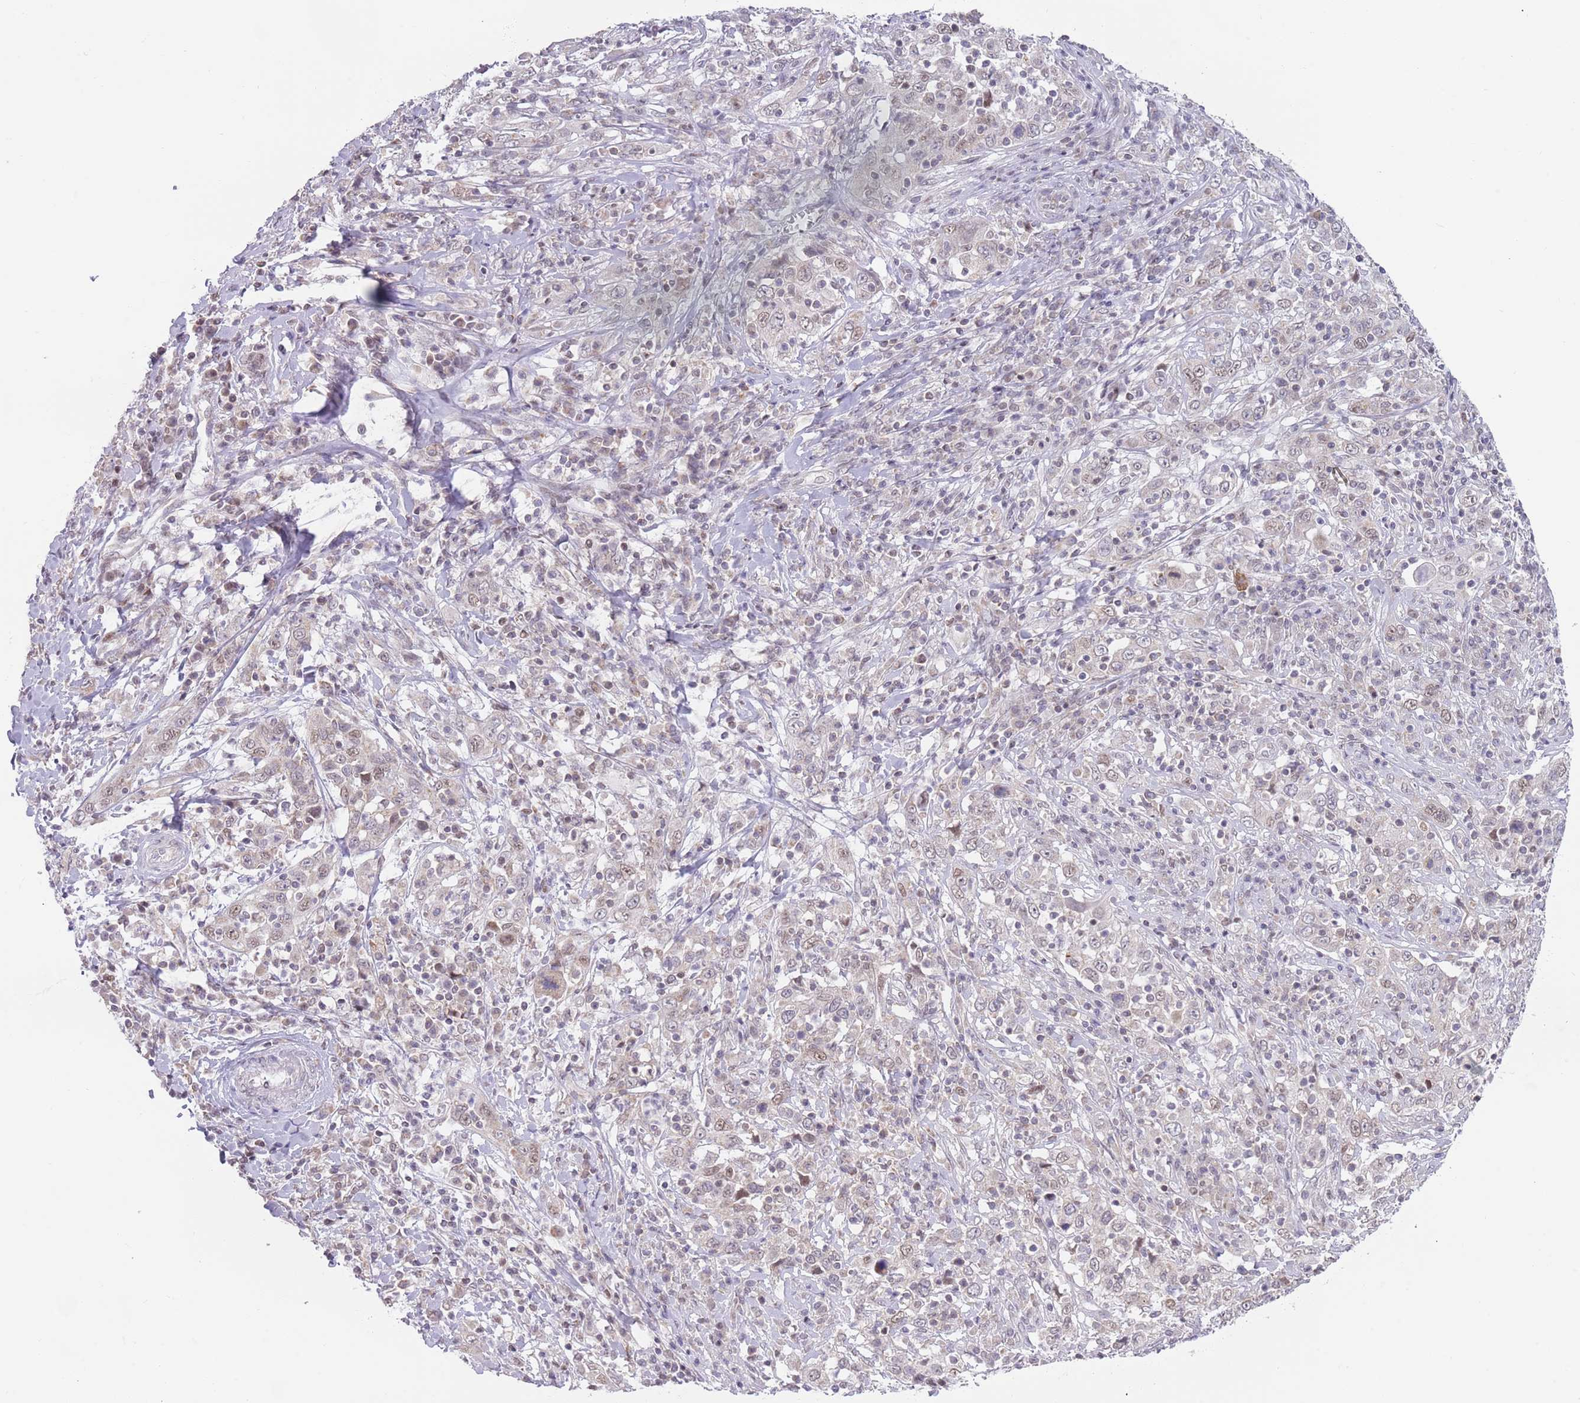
{"staining": {"intensity": "weak", "quantity": "<25%", "location": "nuclear"}, "tissue": "cervical cancer", "cell_type": "Tumor cells", "image_type": "cancer", "snomed": [{"axis": "morphology", "description": "Squamous cell carcinoma, NOS"}, {"axis": "topography", "description": "Cervix"}], "caption": "This is a histopathology image of immunohistochemistry staining of cervical cancer (squamous cell carcinoma), which shows no expression in tumor cells. (DAB (3,3'-diaminobenzidine) IHC with hematoxylin counter stain).", "gene": "TIMM13", "patient": {"sex": "female", "age": 46}}